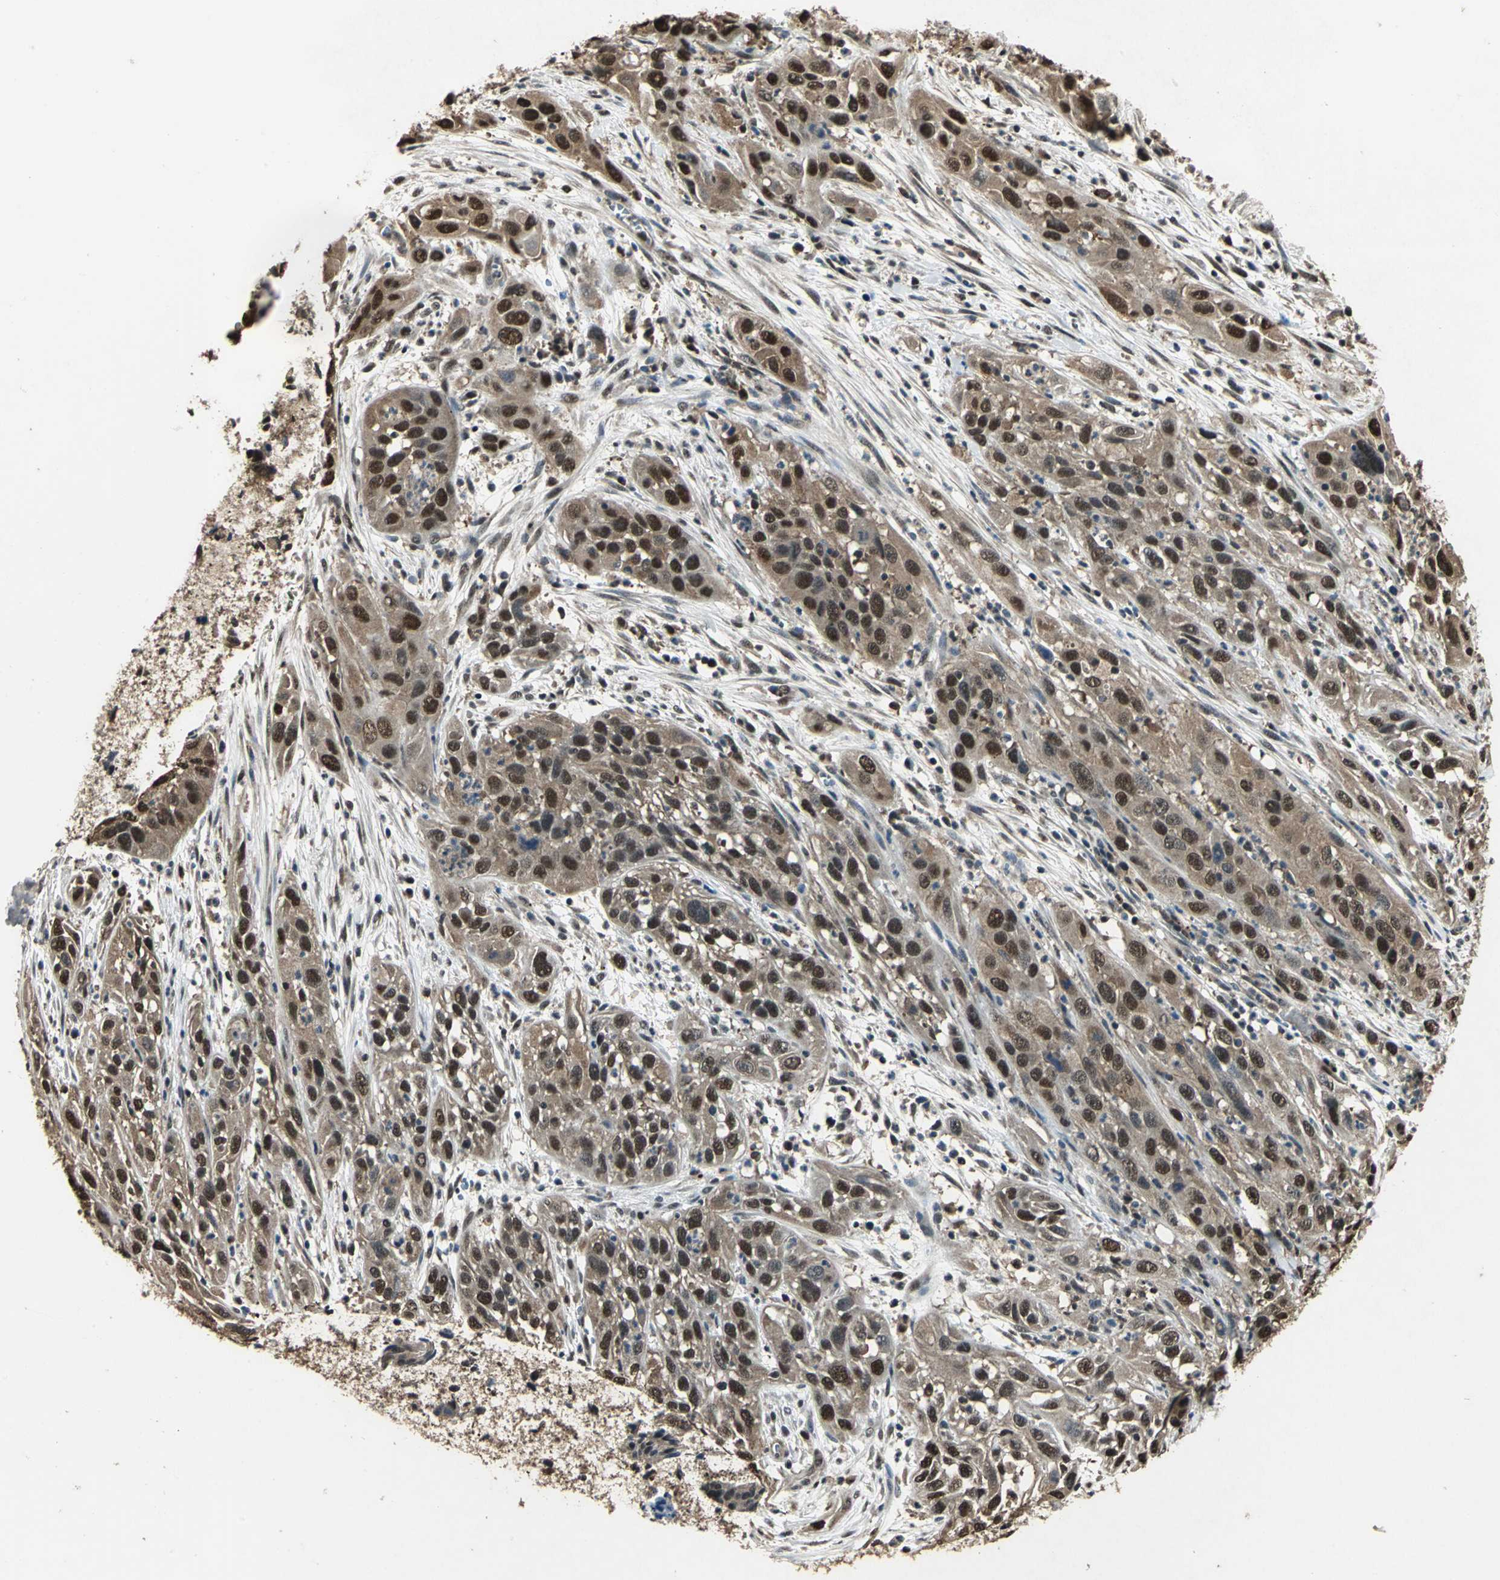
{"staining": {"intensity": "moderate", "quantity": ">75%", "location": "cytoplasmic/membranous,nuclear"}, "tissue": "cervical cancer", "cell_type": "Tumor cells", "image_type": "cancer", "snomed": [{"axis": "morphology", "description": "Squamous cell carcinoma, NOS"}, {"axis": "topography", "description": "Cervix"}], "caption": "This micrograph shows cervical cancer (squamous cell carcinoma) stained with immunohistochemistry (IHC) to label a protein in brown. The cytoplasmic/membranous and nuclear of tumor cells show moderate positivity for the protein. Nuclei are counter-stained blue.", "gene": "PPP1R13L", "patient": {"sex": "female", "age": 32}}